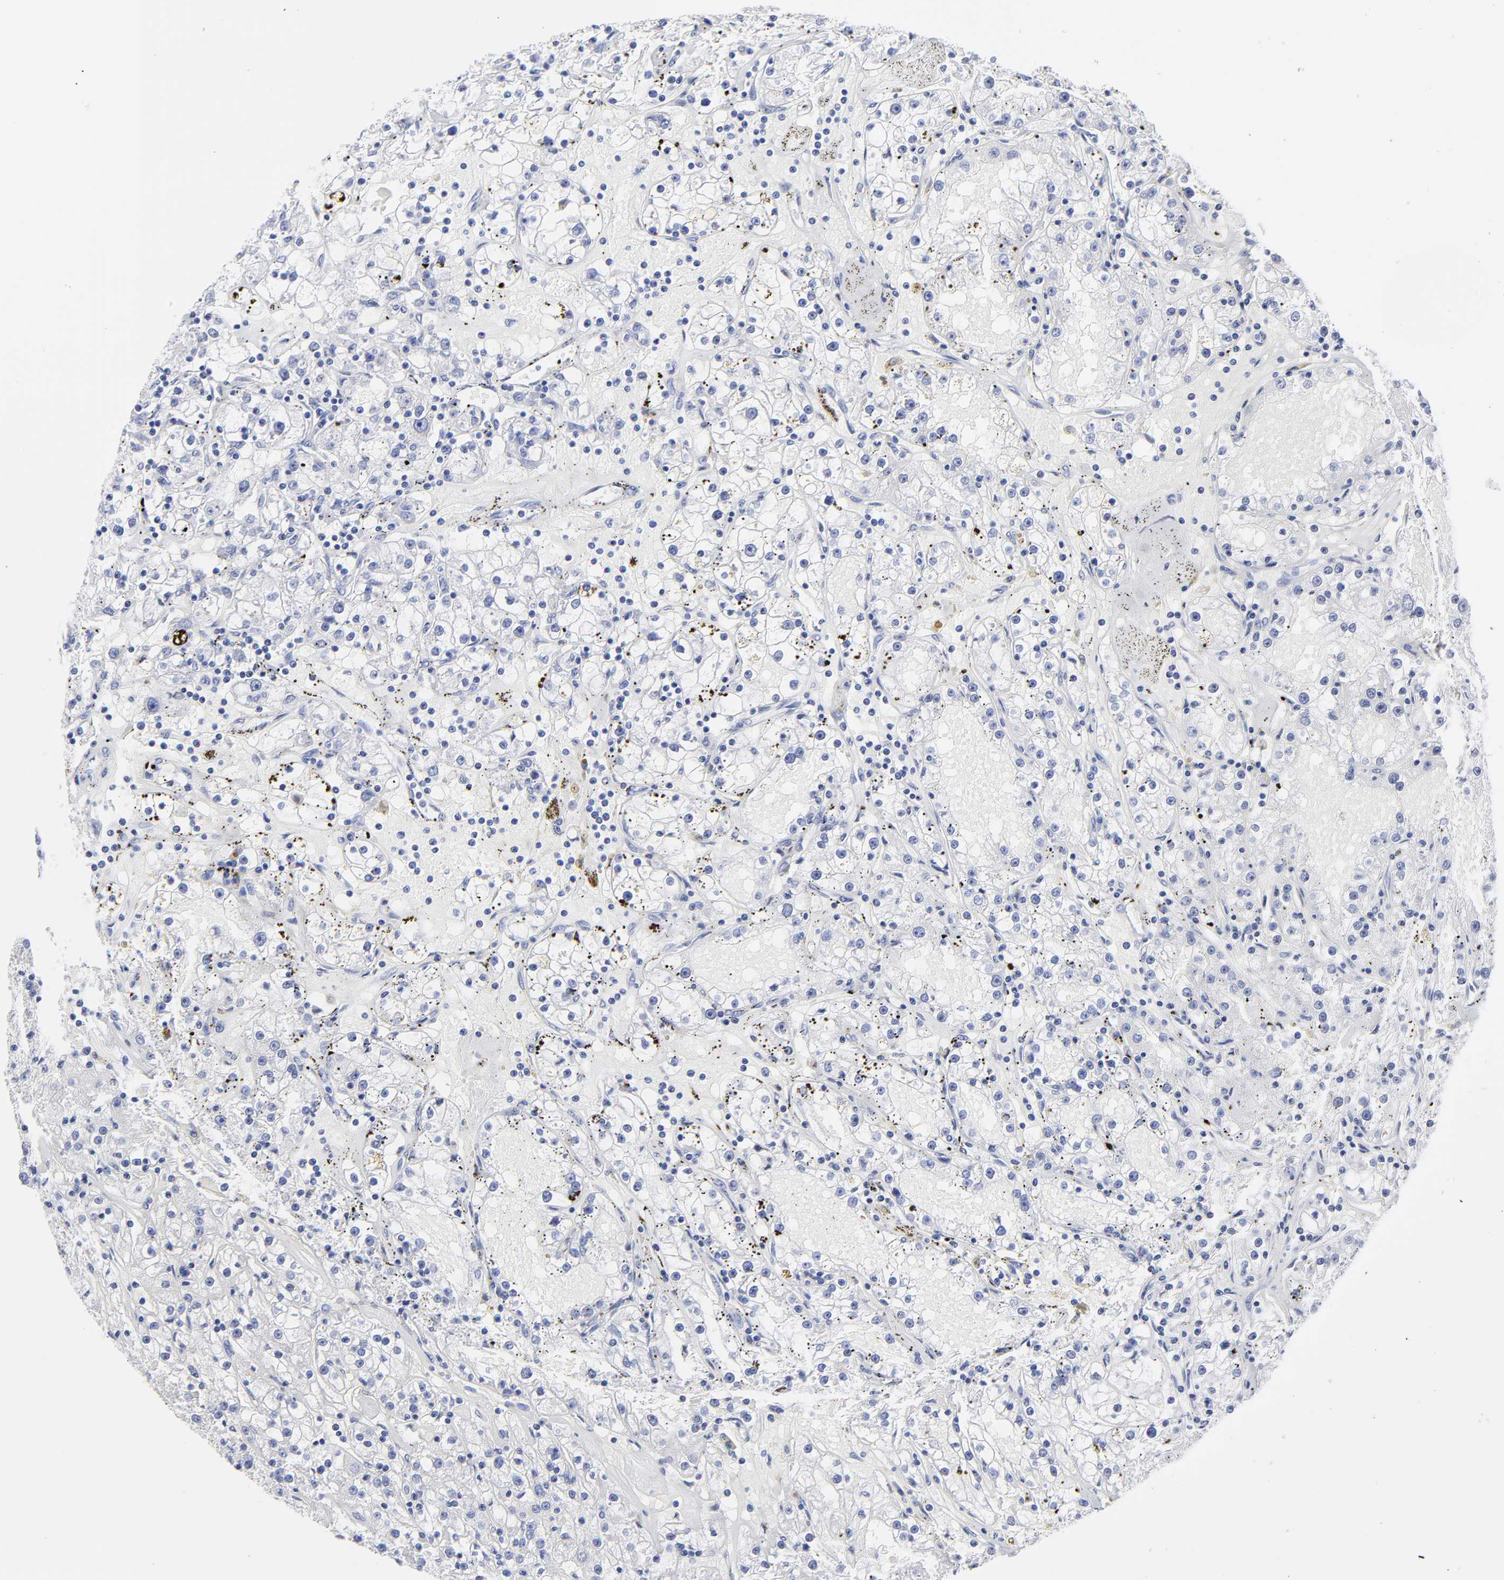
{"staining": {"intensity": "negative", "quantity": "none", "location": "none"}, "tissue": "renal cancer", "cell_type": "Tumor cells", "image_type": "cancer", "snomed": [{"axis": "morphology", "description": "Adenocarcinoma, NOS"}, {"axis": "topography", "description": "Kidney"}], "caption": "Renal cancer (adenocarcinoma) was stained to show a protein in brown. There is no significant positivity in tumor cells.", "gene": "DUSP9", "patient": {"sex": "male", "age": 56}}